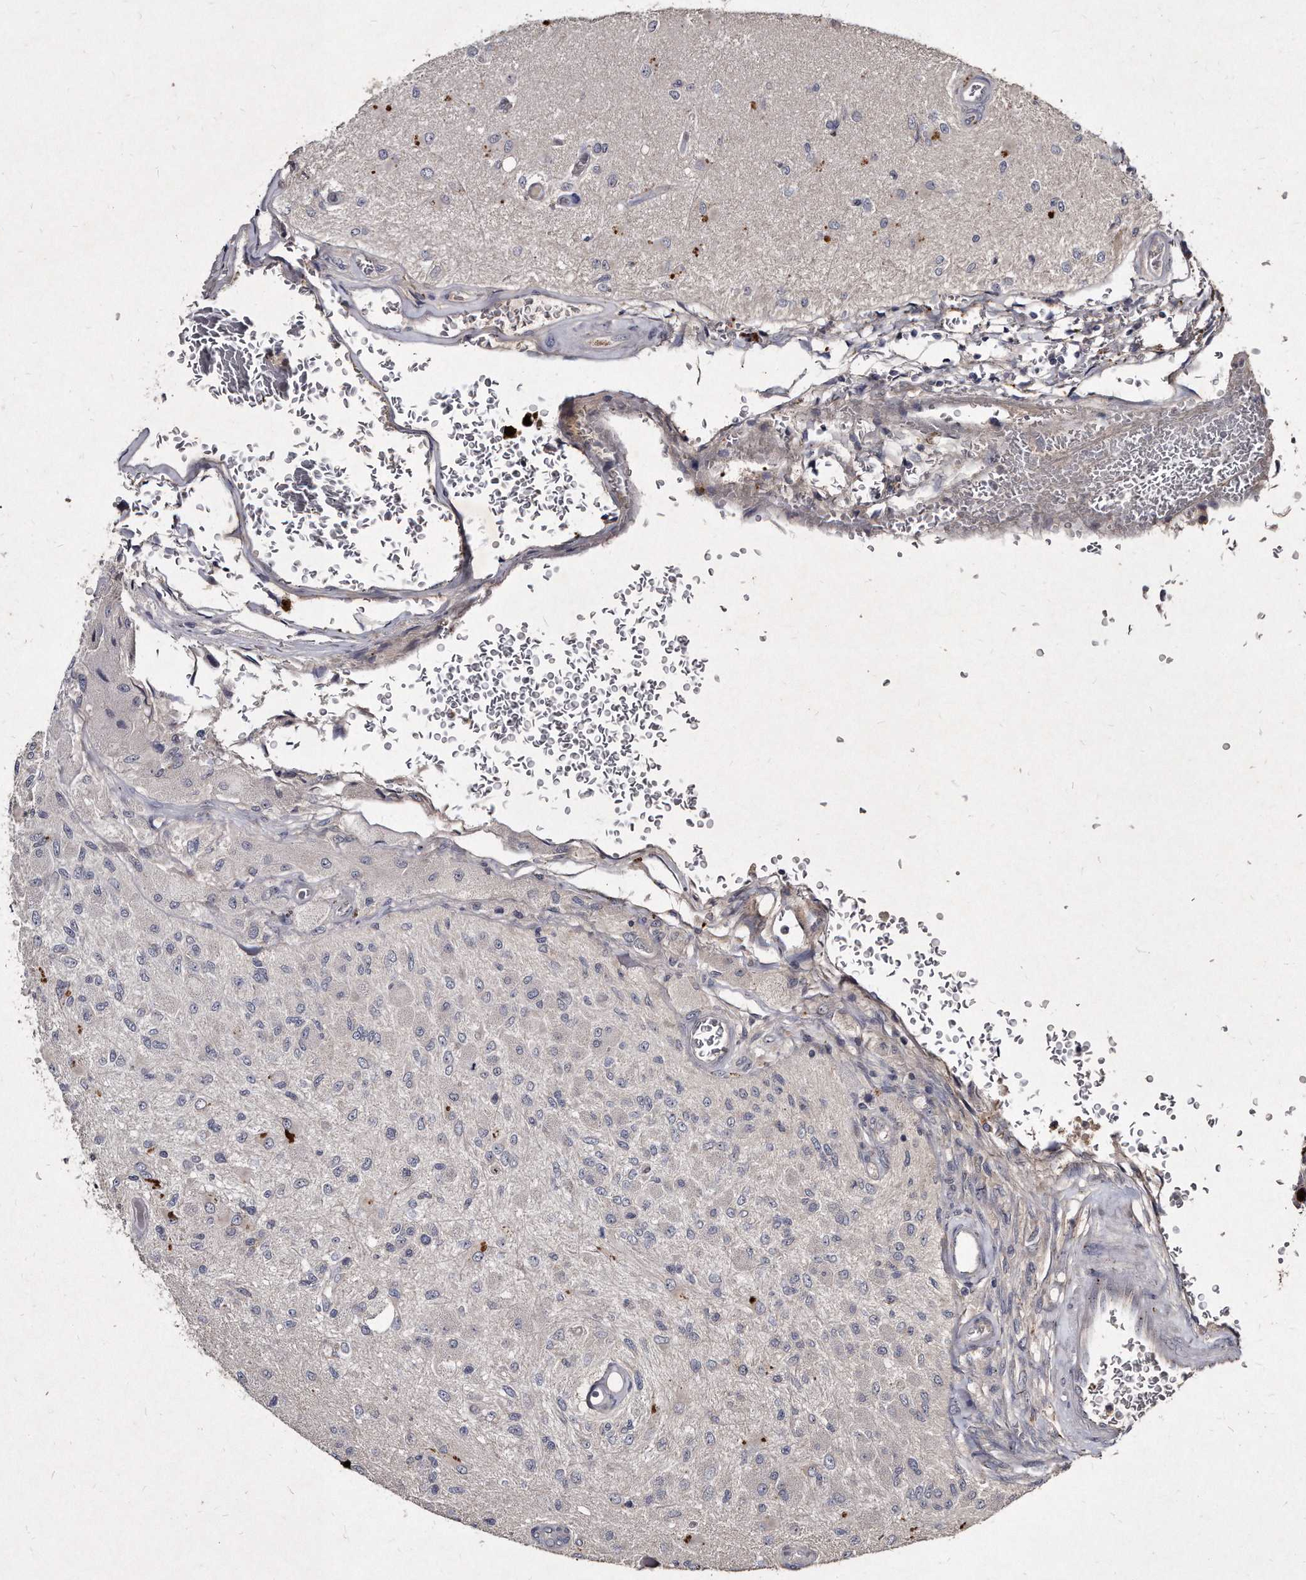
{"staining": {"intensity": "negative", "quantity": "none", "location": "none"}, "tissue": "glioma", "cell_type": "Tumor cells", "image_type": "cancer", "snomed": [{"axis": "morphology", "description": "Normal tissue, NOS"}, {"axis": "morphology", "description": "Glioma, malignant, High grade"}, {"axis": "topography", "description": "Cerebral cortex"}], "caption": "IHC image of neoplastic tissue: malignant glioma (high-grade) stained with DAB (3,3'-diaminobenzidine) reveals no significant protein positivity in tumor cells.", "gene": "KLHDC3", "patient": {"sex": "male", "age": 77}}